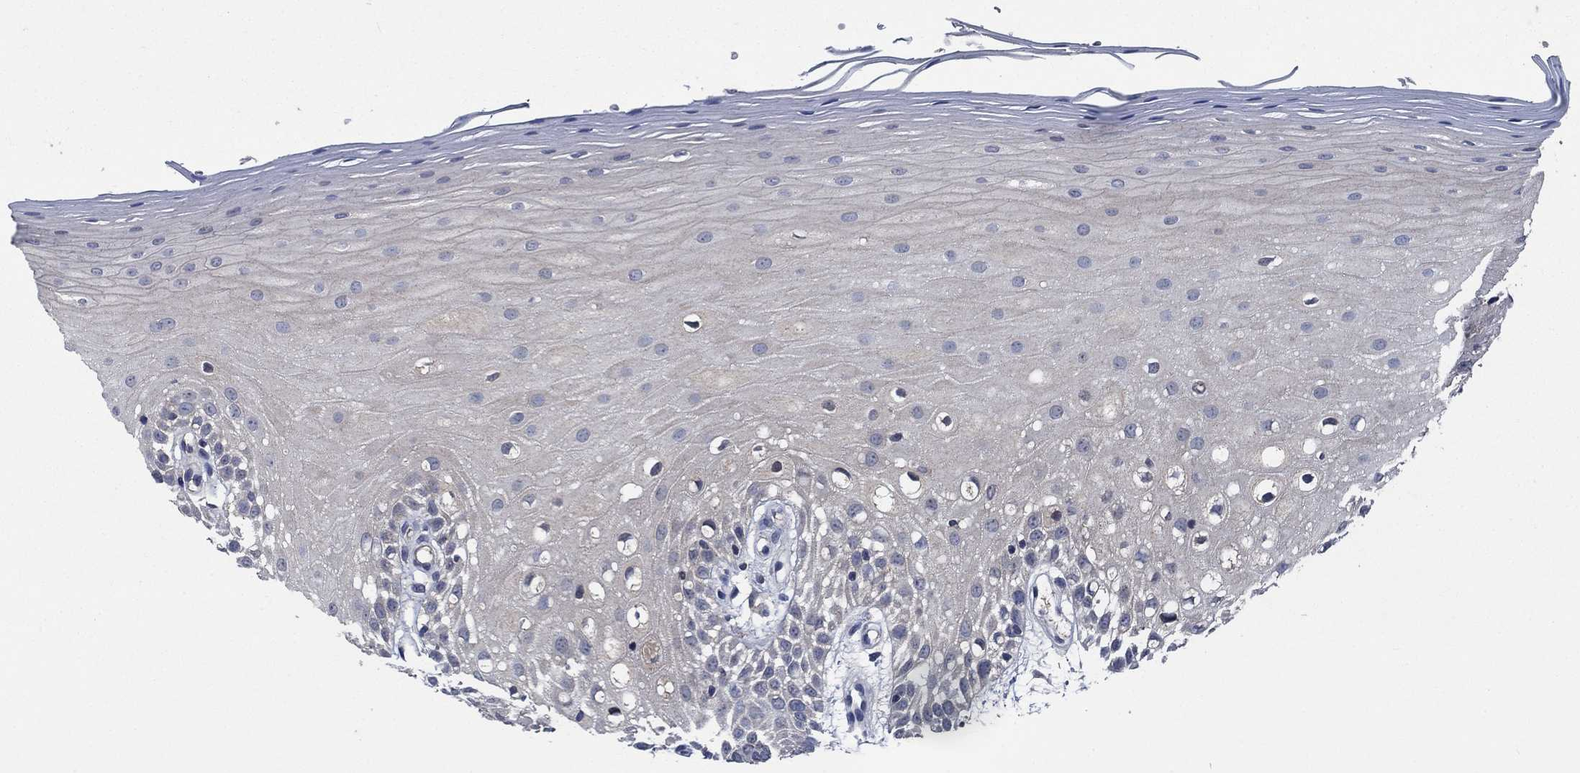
{"staining": {"intensity": "negative", "quantity": "none", "location": "none"}, "tissue": "oral mucosa", "cell_type": "Squamous epithelial cells", "image_type": "normal", "snomed": [{"axis": "morphology", "description": "Normal tissue, NOS"}, {"axis": "morphology", "description": "Squamous cell carcinoma, NOS"}, {"axis": "topography", "description": "Oral tissue"}, {"axis": "topography", "description": "Head-Neck"}], "caption": "High magnification brightfield microscopy of unremarkable oral mucosa stained with DAB (3,3'-diaminobenzidine) (brown) and counterstained with hematoxylin (blue): squamous epithelial cells show no significant positivity.", "gene": "OBSCN", "patient": {"sex": "female", "age": 75}}